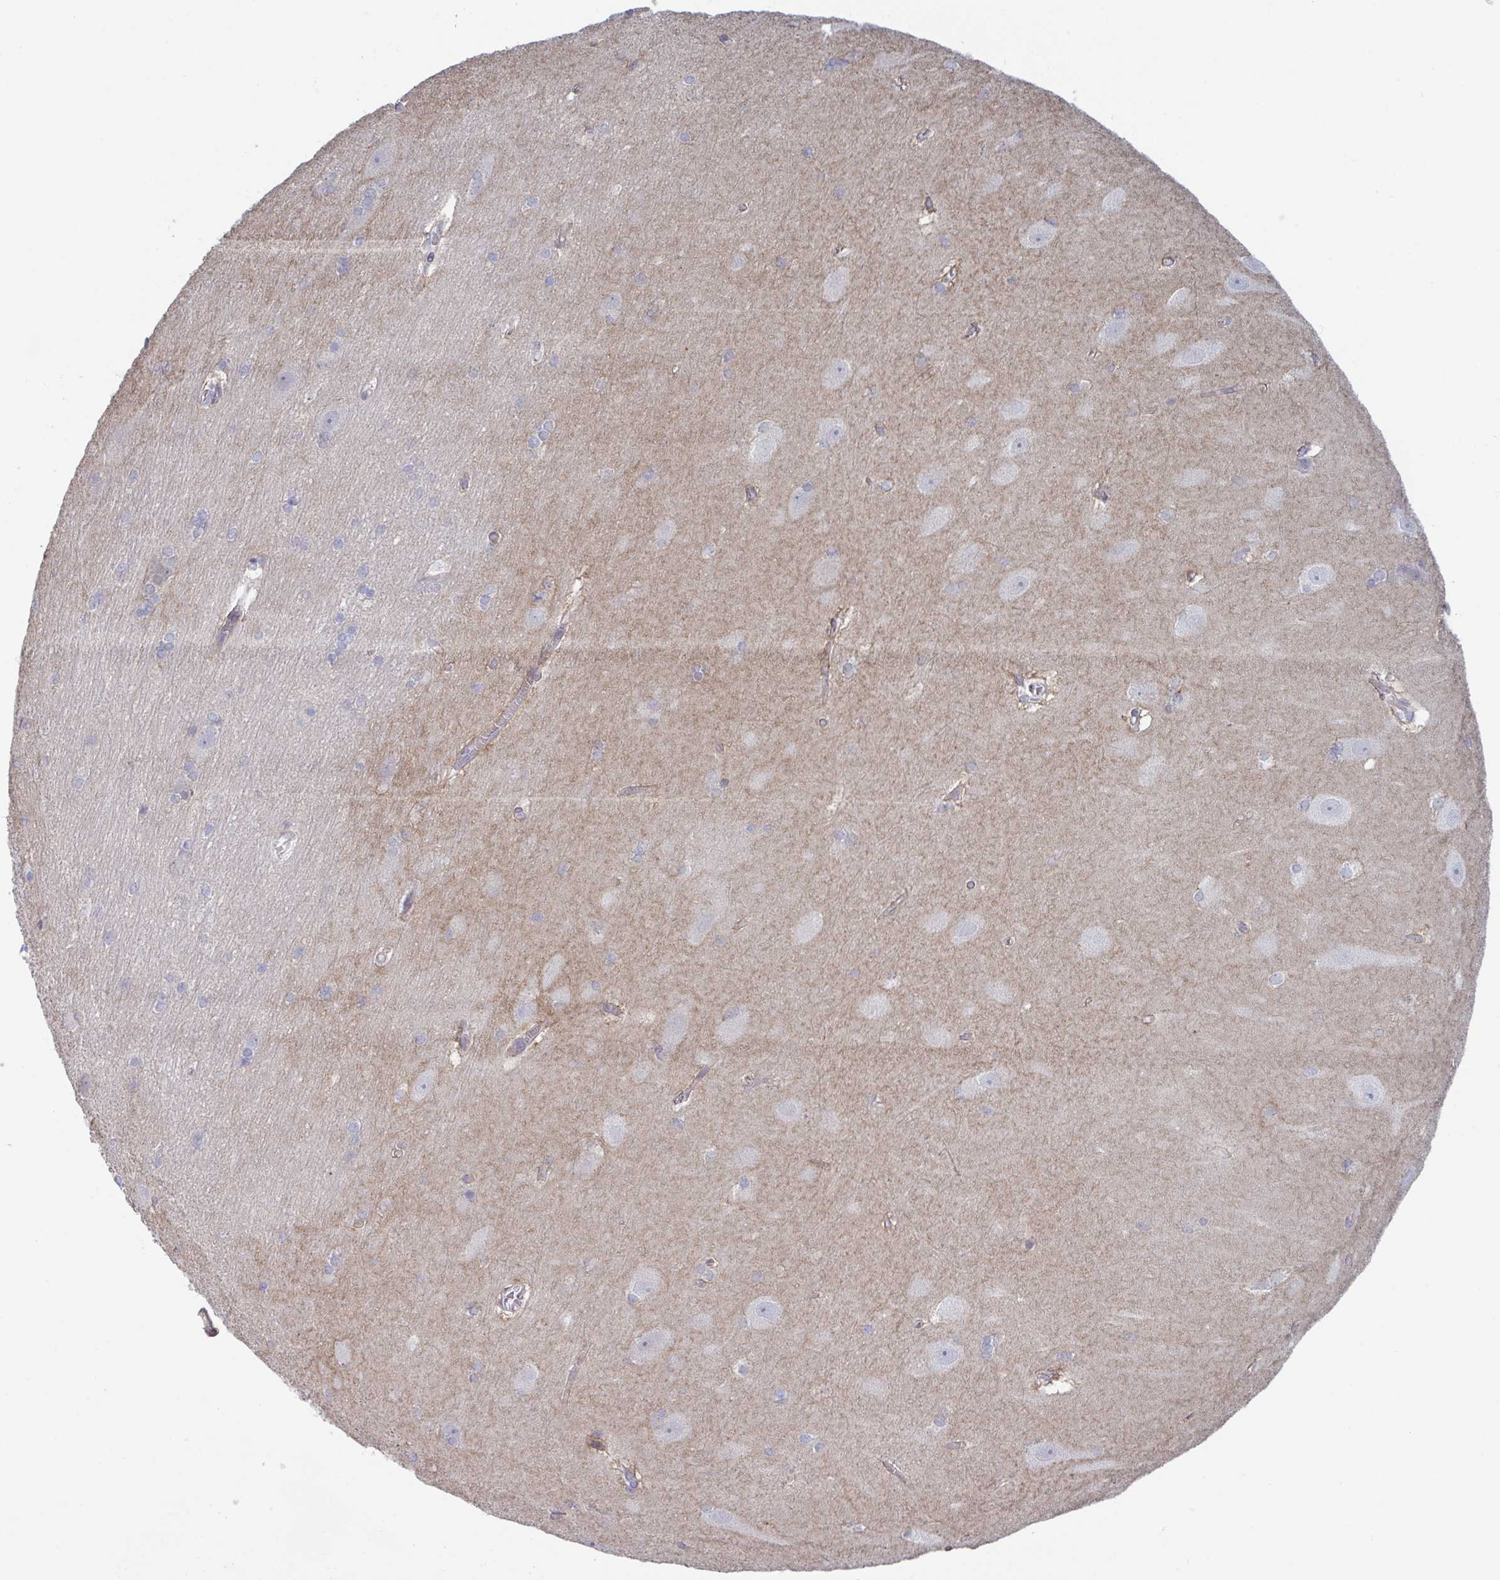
{"staining": {"intensity": "negative", "quantity": "none", "location": "none"}, "tissue": "hippocampus", "cell_type": "Glial cells", "image_type": "normal", "snomed": [{"axis": "morphology", "description": "Normal tissue, NOS"}, {"axis": "topography", "description": "Cerebral cortex"}, {"axis": "topography", "description": "Hippocampus"}], "caption": "DAB (3,3'-diaminobenzidine) immunohistochemical staining of benign hippocampus exhibits no significant staining in glial cells.", "gene": "STK26", "patient": {"sex": "female", "age": 19}}